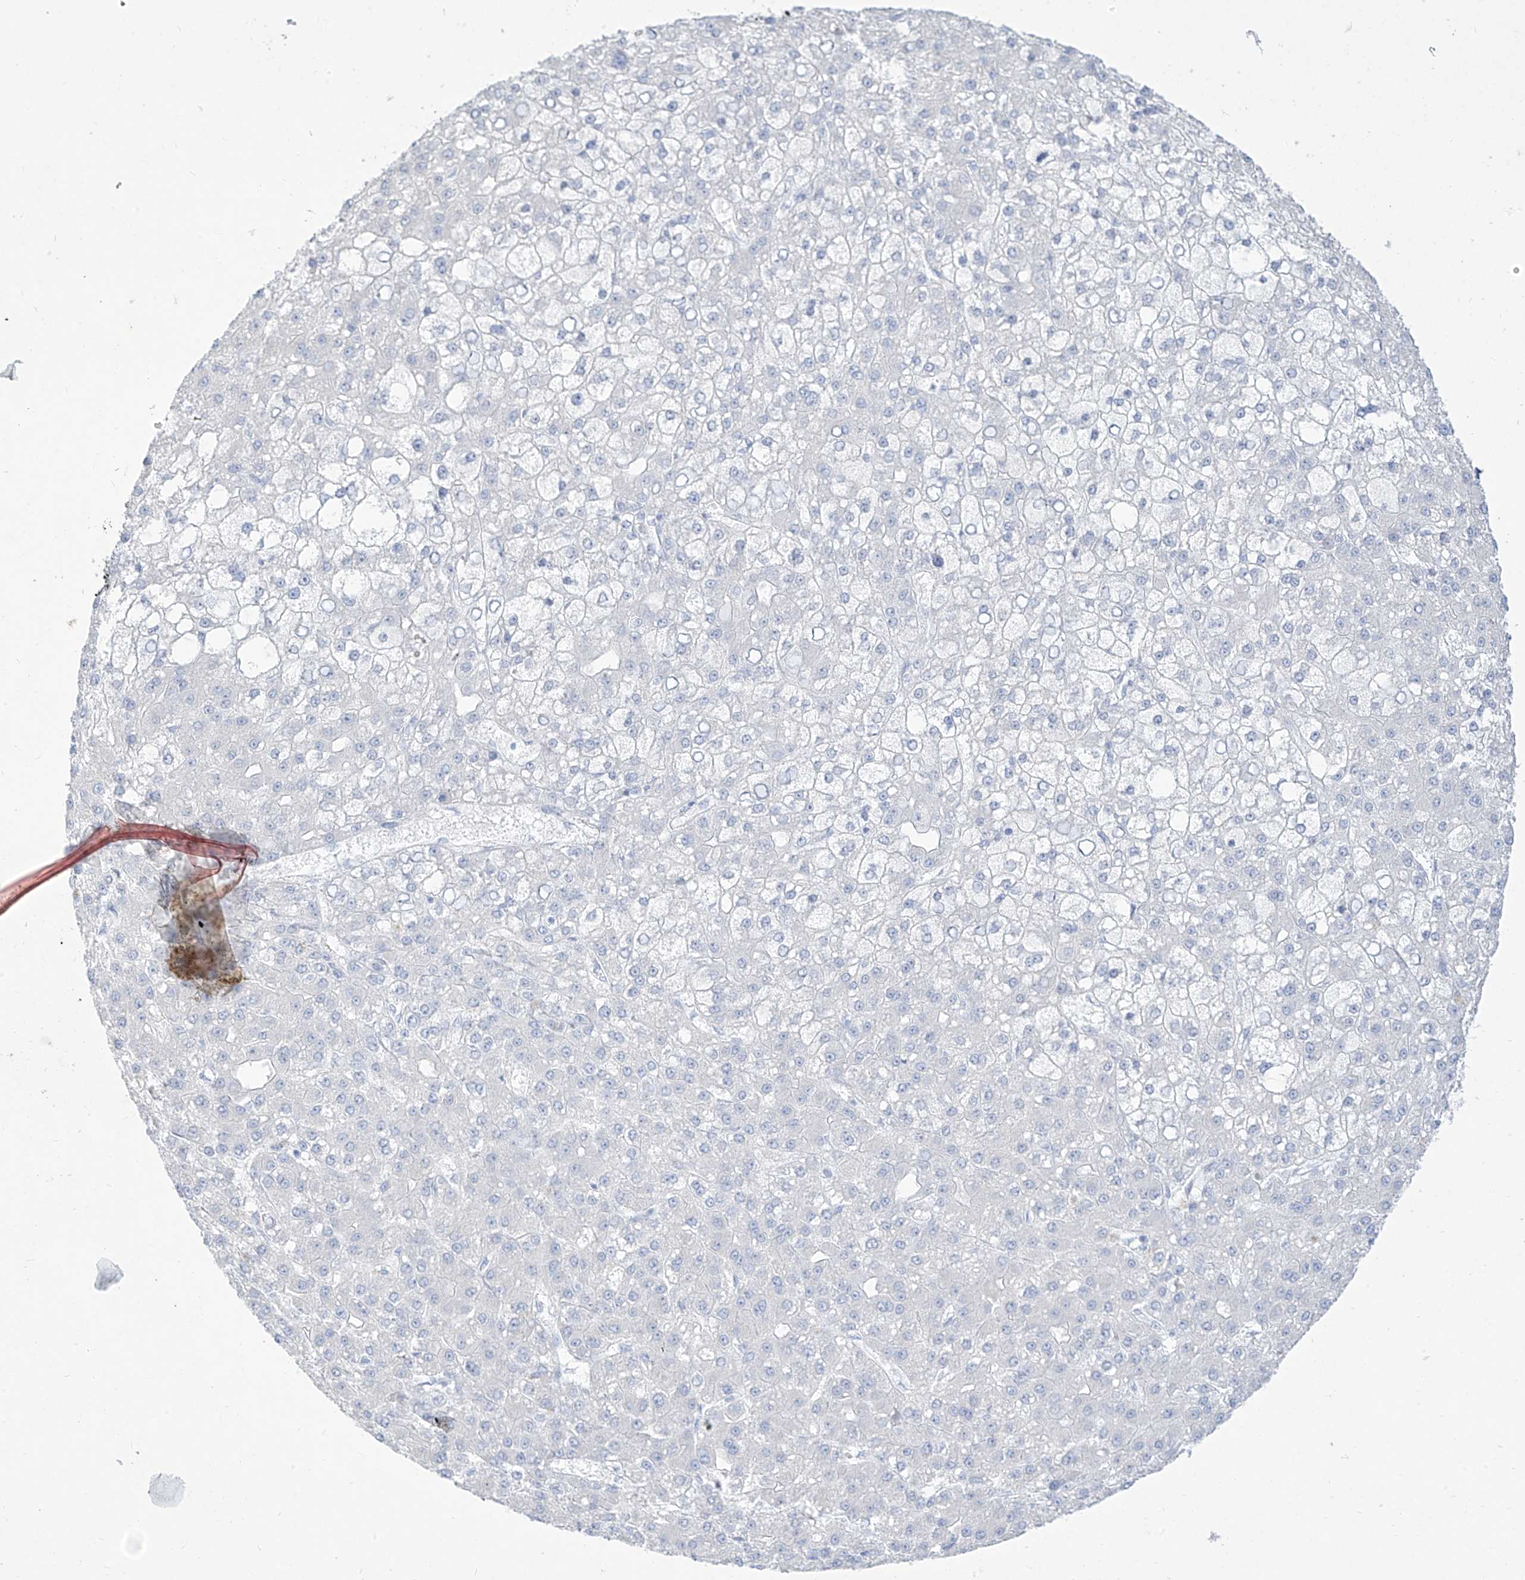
{"staining": {"intensity": "negative", "quantity": "none", "location": "none"}, "tissue": "liver cancer", "cell_type": "Tumor cells", "image_type": "cancer", "snomed": [{"axis": "morphology", "description": "Carcinoma, Hepatocellular, NOS"}, {"axis": "topography", "description": "Liver"}], "caption": "High power microscopy histopathology image of an immunohistochemistry image of liver cancer, revealing no significant expression in tumor cells. (Stains: DAB immunohistochemistry (IHC) with hematoxylin counter stain, Microscopy: brightfield microscopy at high magnification).", "gene": "TGM4", "patient": {"sex": "male", "age": 67}}